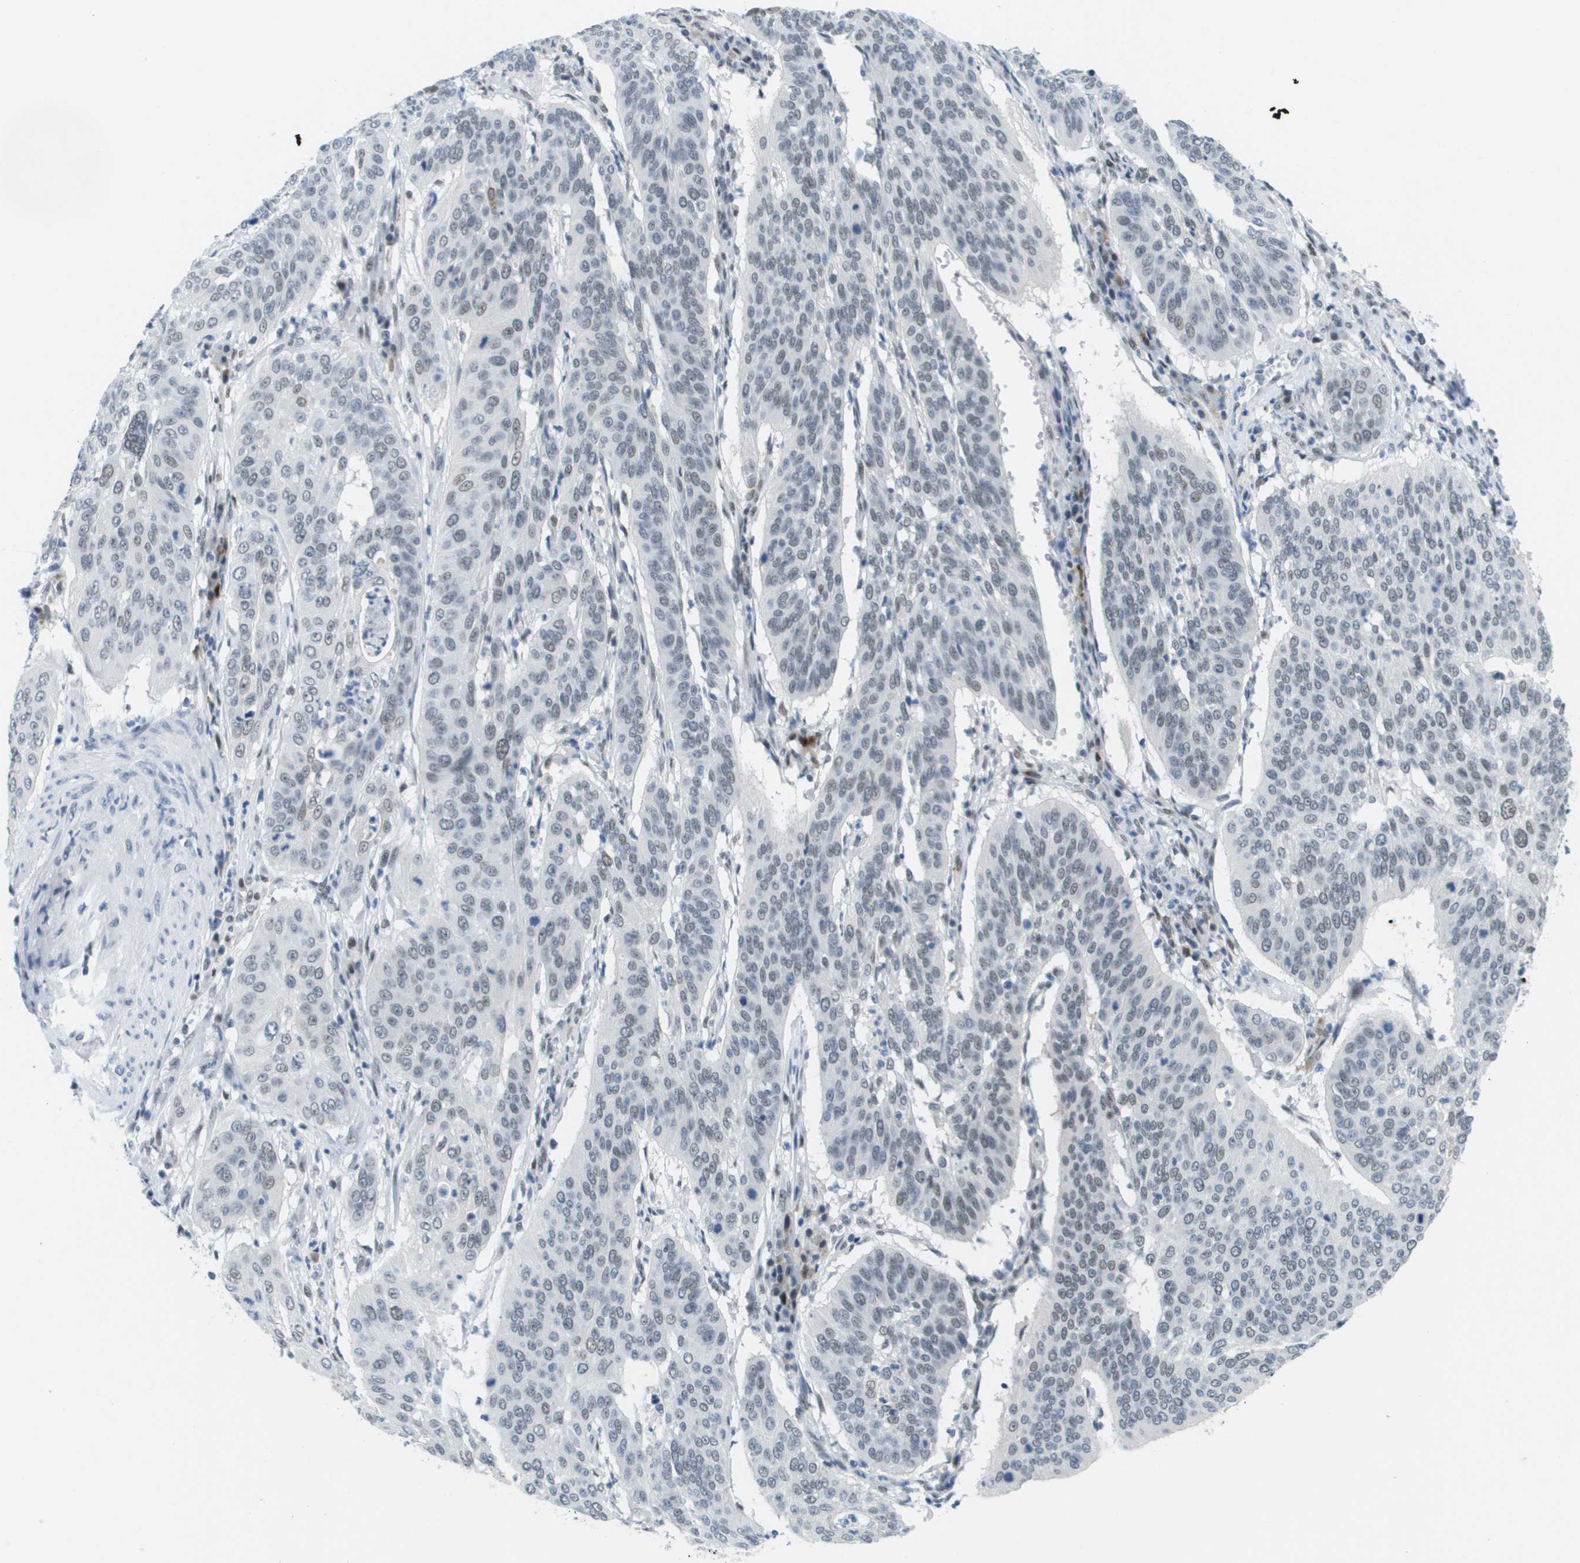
{"staining": {"intensity": "weak", "quantity": "25%-75%", "location": "nuclear"}, "tissue": "cervical cancer", "cell_type": "Tumor cells", "image_type": "cancer", "snomed": [{"axis": "morphology", "description": "Normal tissue, NOS"}, {"axis": "morphology", "description": "Squamous cell carcinoma, NOS"}, {"axis": "topography", "description": "Cervix"}], "caption": "Human cervical squamous cell carcinoma stained with a protein marker shows weak staining in tumor cells.", "gene": "TP53RK", "patient": {"sex": "female", "age": 39}}